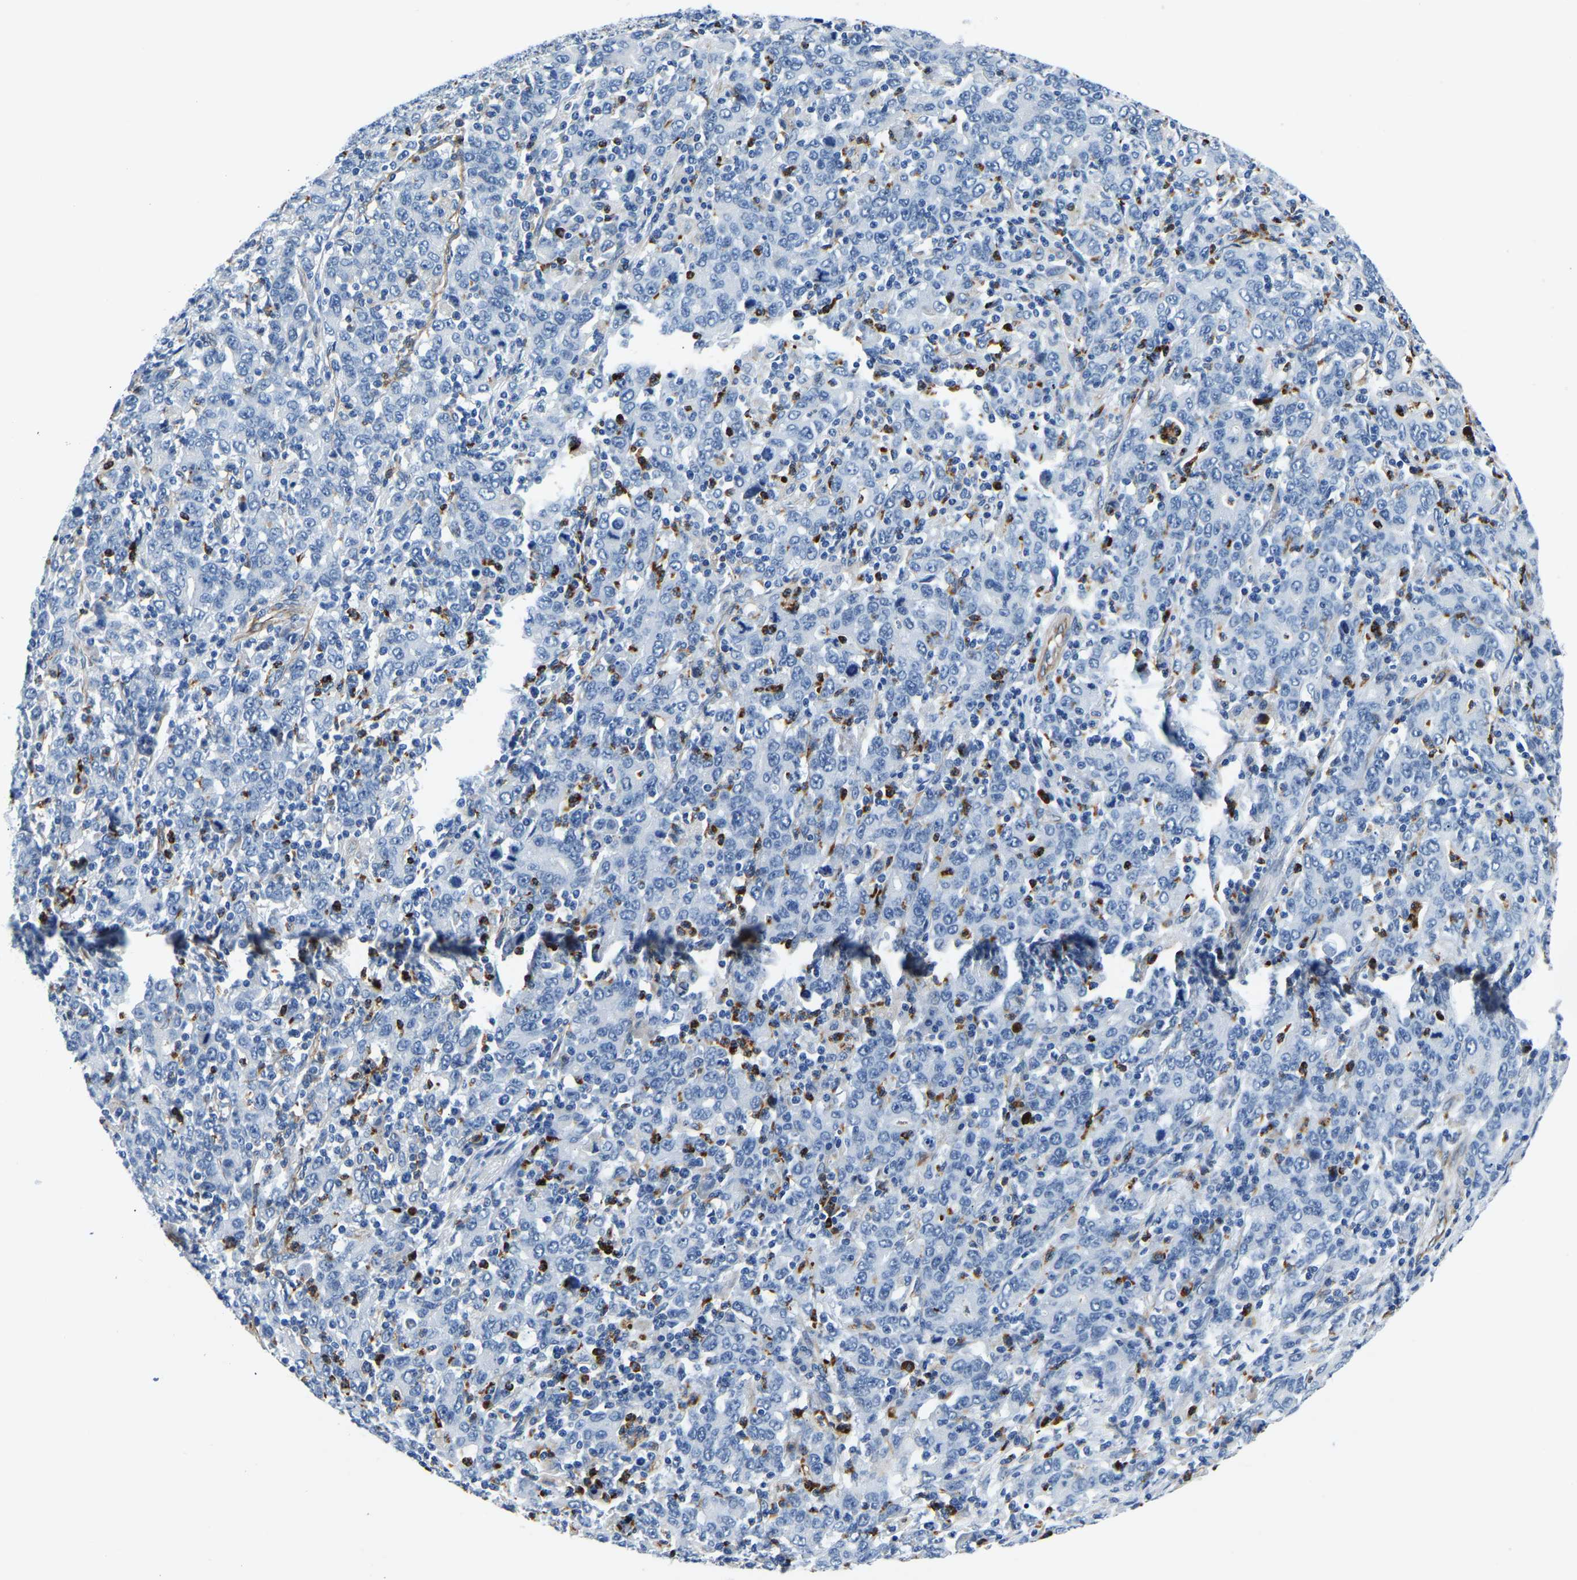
{"staining": {"intensity": "negative", "quantity": "none", "location": "none"}, "tissue": "stomach cancer", "cell_type": "Tumor cells", "image_type": "cancer", "snomed": [{"axis": "morphology", "description": "Adenocarcinoma, NOS"}, {"axis": "topography", "description": "Stomach, upper"}], "caption": "The IHC histopathology image has no significant expression in tumor cells of stomach adenocarcinoma tissue.", "gene": "MS4A3", "patient": {"sex": "male", "age": 69}}